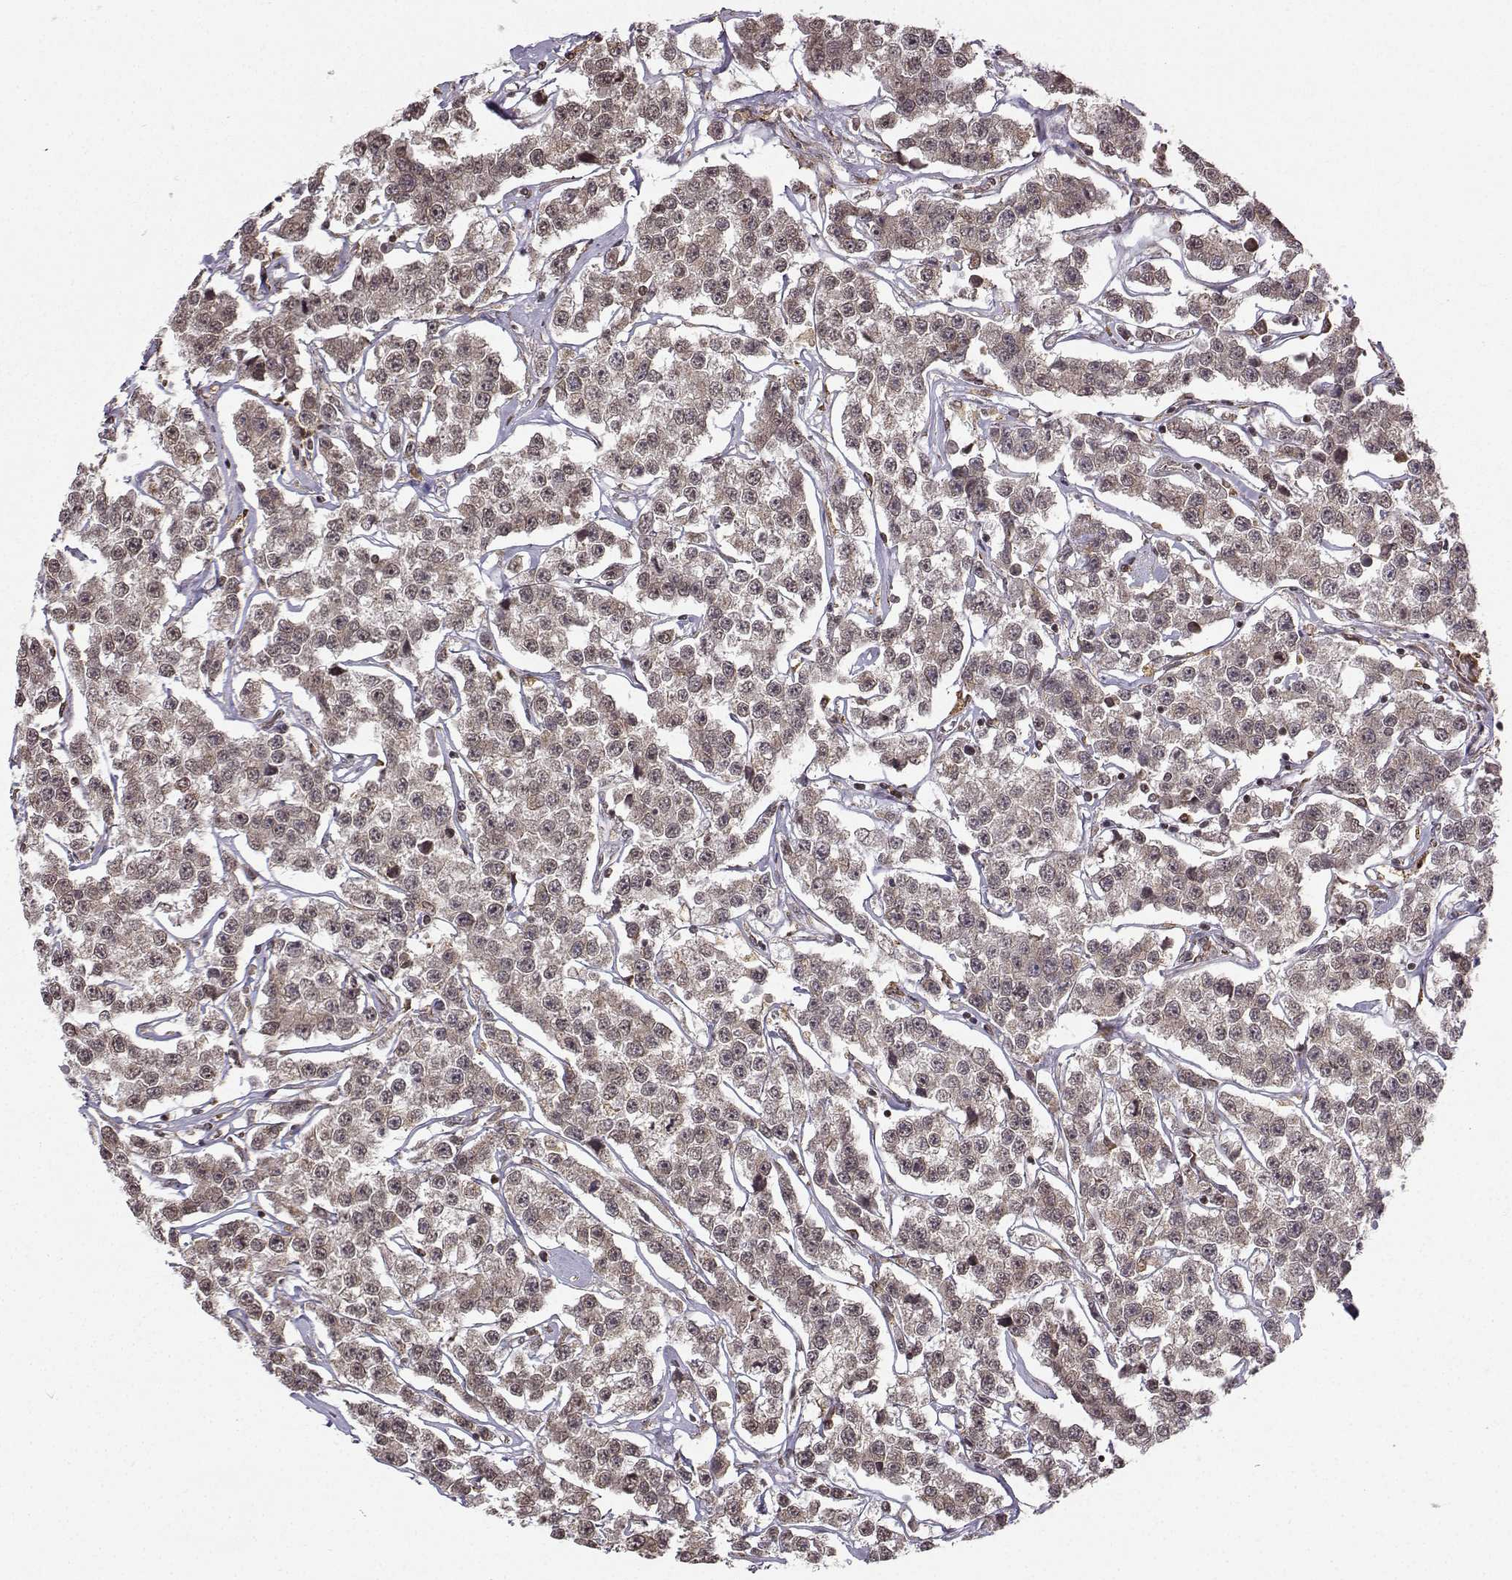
{"staining": {"intensity": "negative", "quantity": "none", "location": "none"}, "tissue": "testis cancer", "cell_type": "Tumor cells", "image_type": "cancer", "snomed": [{"axis": "morphology", "description": "Seminoma, NOS"}, {"axis": "topography", "description": "Testis"}], "caption": "Protein analysis of testis seminoma displays no significant expression in tumor cells. (Immunohistochemistry (ihc), brightfield microscopy, high magnification).", "gene": "EZH1", "patient": {"sex": "male", "age": 59}}